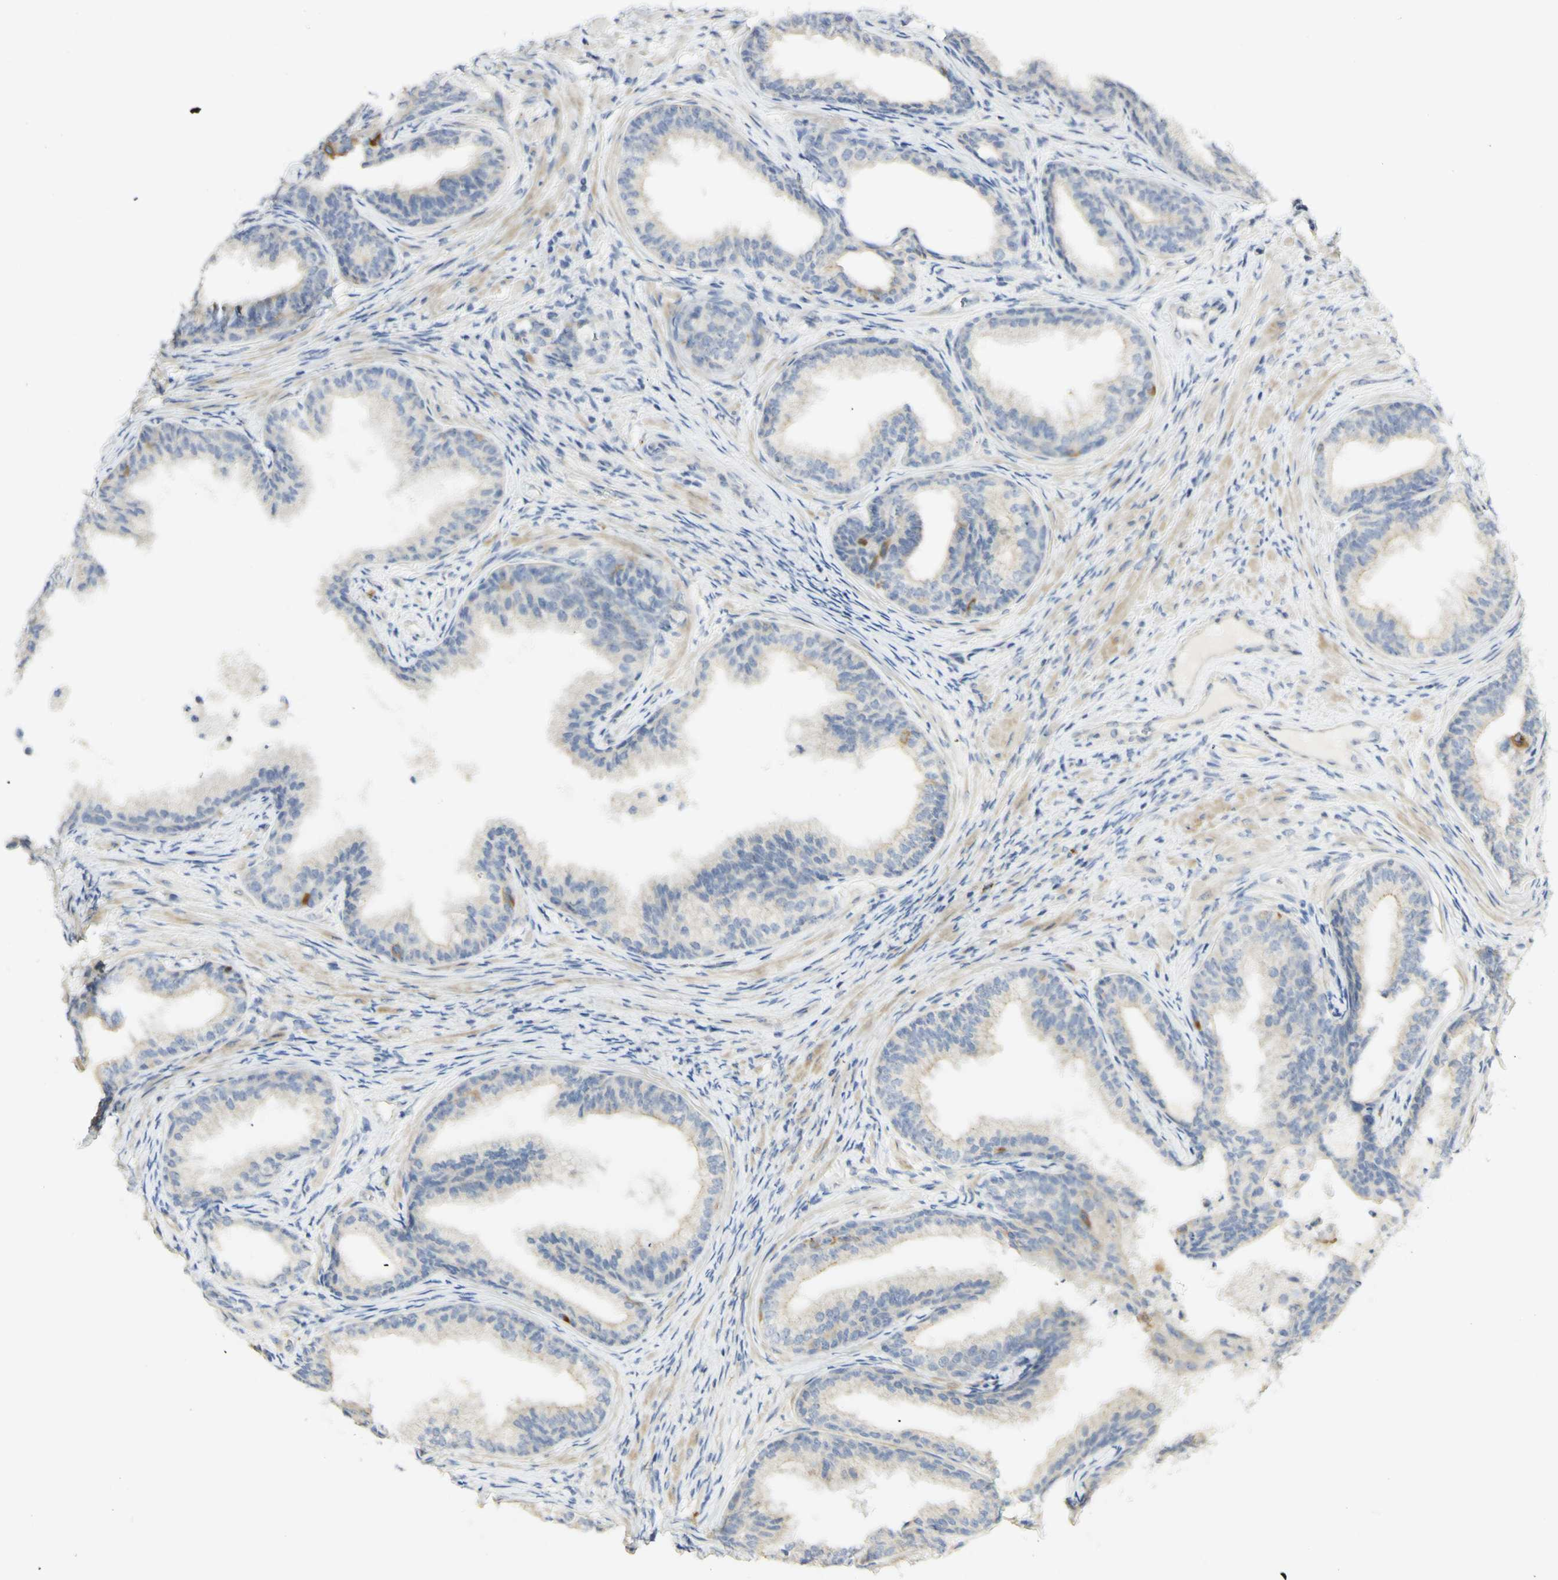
{"staining": {"intensity": "weak", "quantity": ">75%", "location": "cytoplasmic/membranous"}, "tissue": "prostate", "cell_type": "Glandular cells", "image_type": "normal", "snomed": [{"axis": "morphology", "description": "Normal tissue, NOS"}, {"axis": "topography", "description": "Prostate"}], "caption": "The immunohistochemical stain labels weak cytoplasmic/membranous positivity in glandular cells of unremarkable prostate.", "gene": "KIF11", "patient": {"sex": "male", "age": 76}}